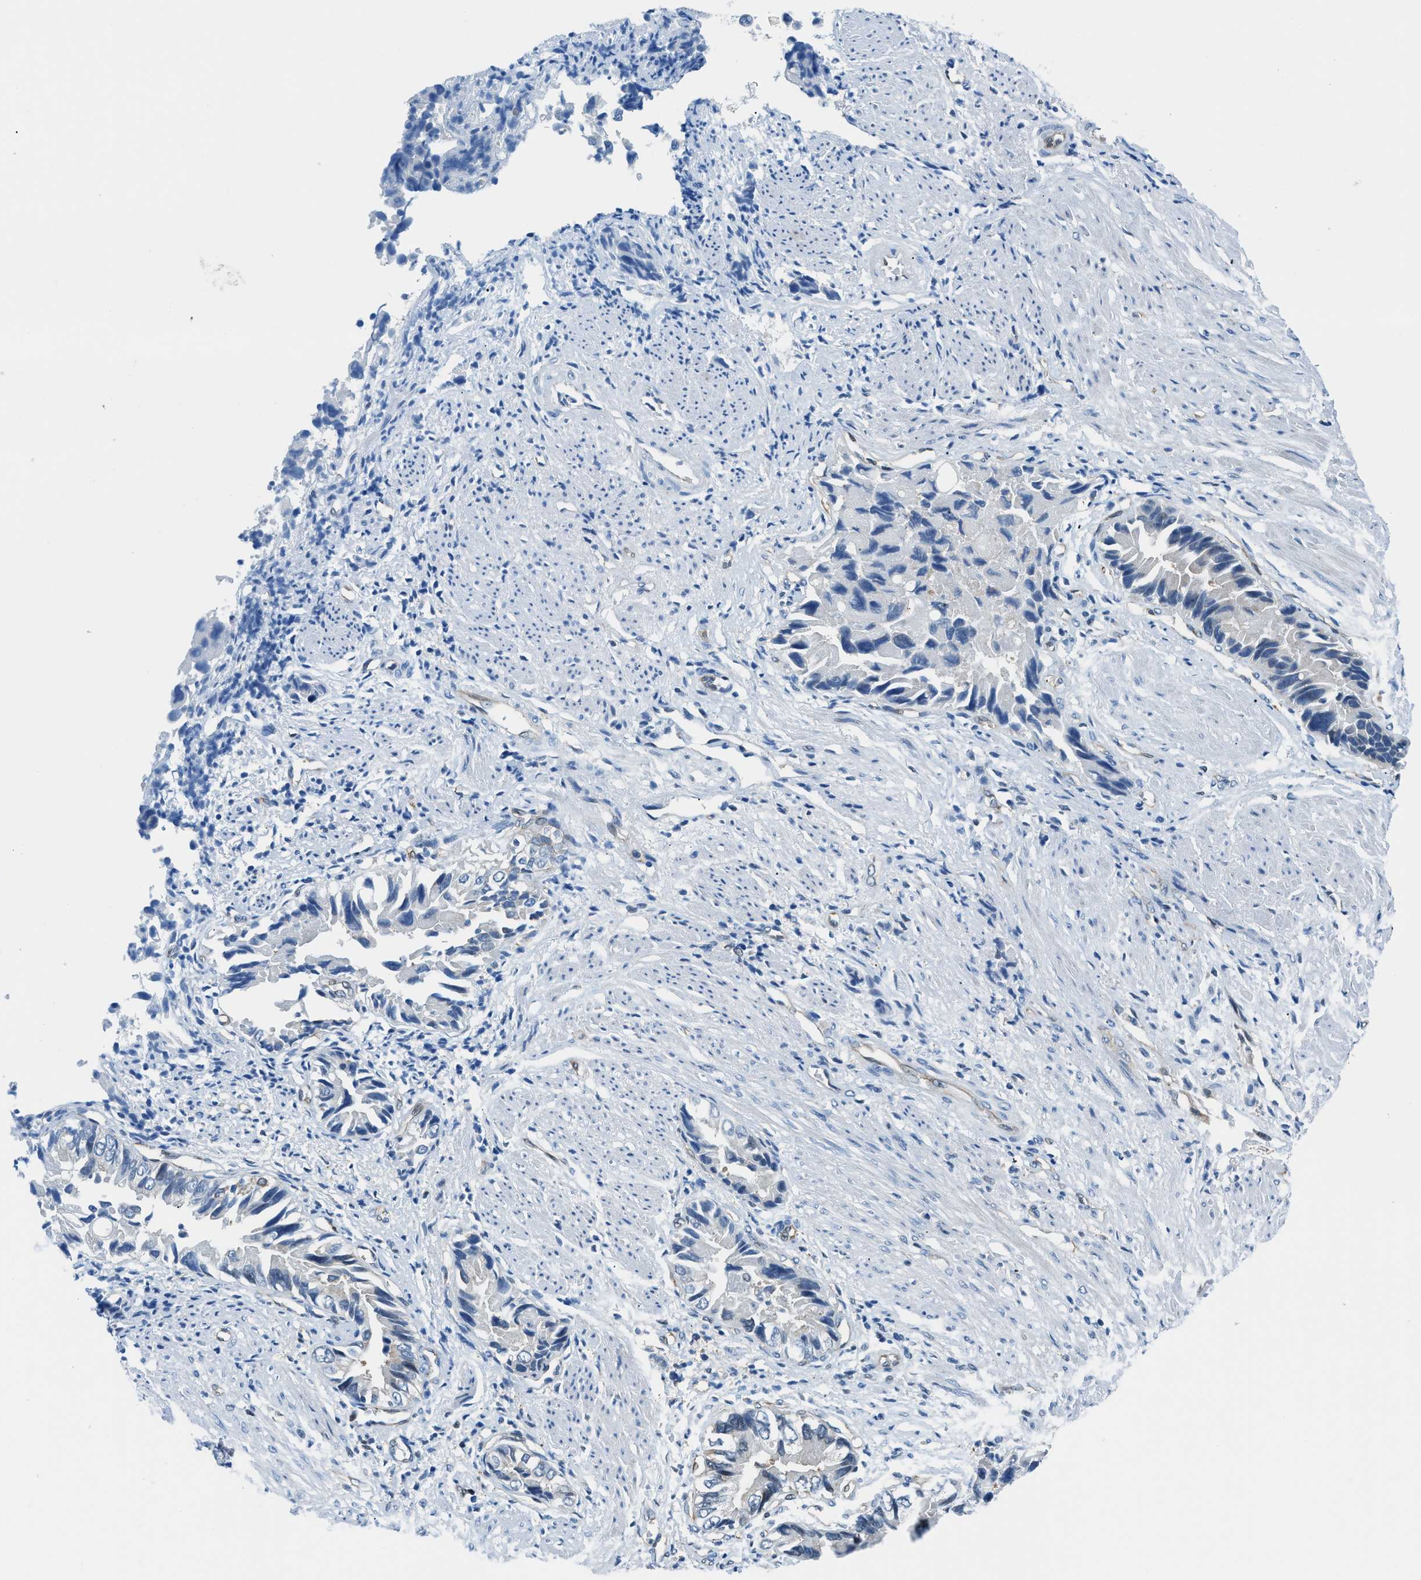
{"staining": {"intensity": "negative", "quantity": "none", "location": "none"}, "tissue": "liver cancer", "cell_type": "Tumor cells", "image_type": "cancer", "snomed": [{"axis": "morphology", "description": "Cholangiocarcinoma"}, {"axis": "topography", "description": "Liver"}], "caption": "Immunohistochemistry (IHC) image of neoplastic tissue: liver cancer (cholangiocarcinoma) stained with DAB displays no significant protein staining in tumor cells.", "gene": "YWHAE", "patient": {"sex": "female", "age": 79}}